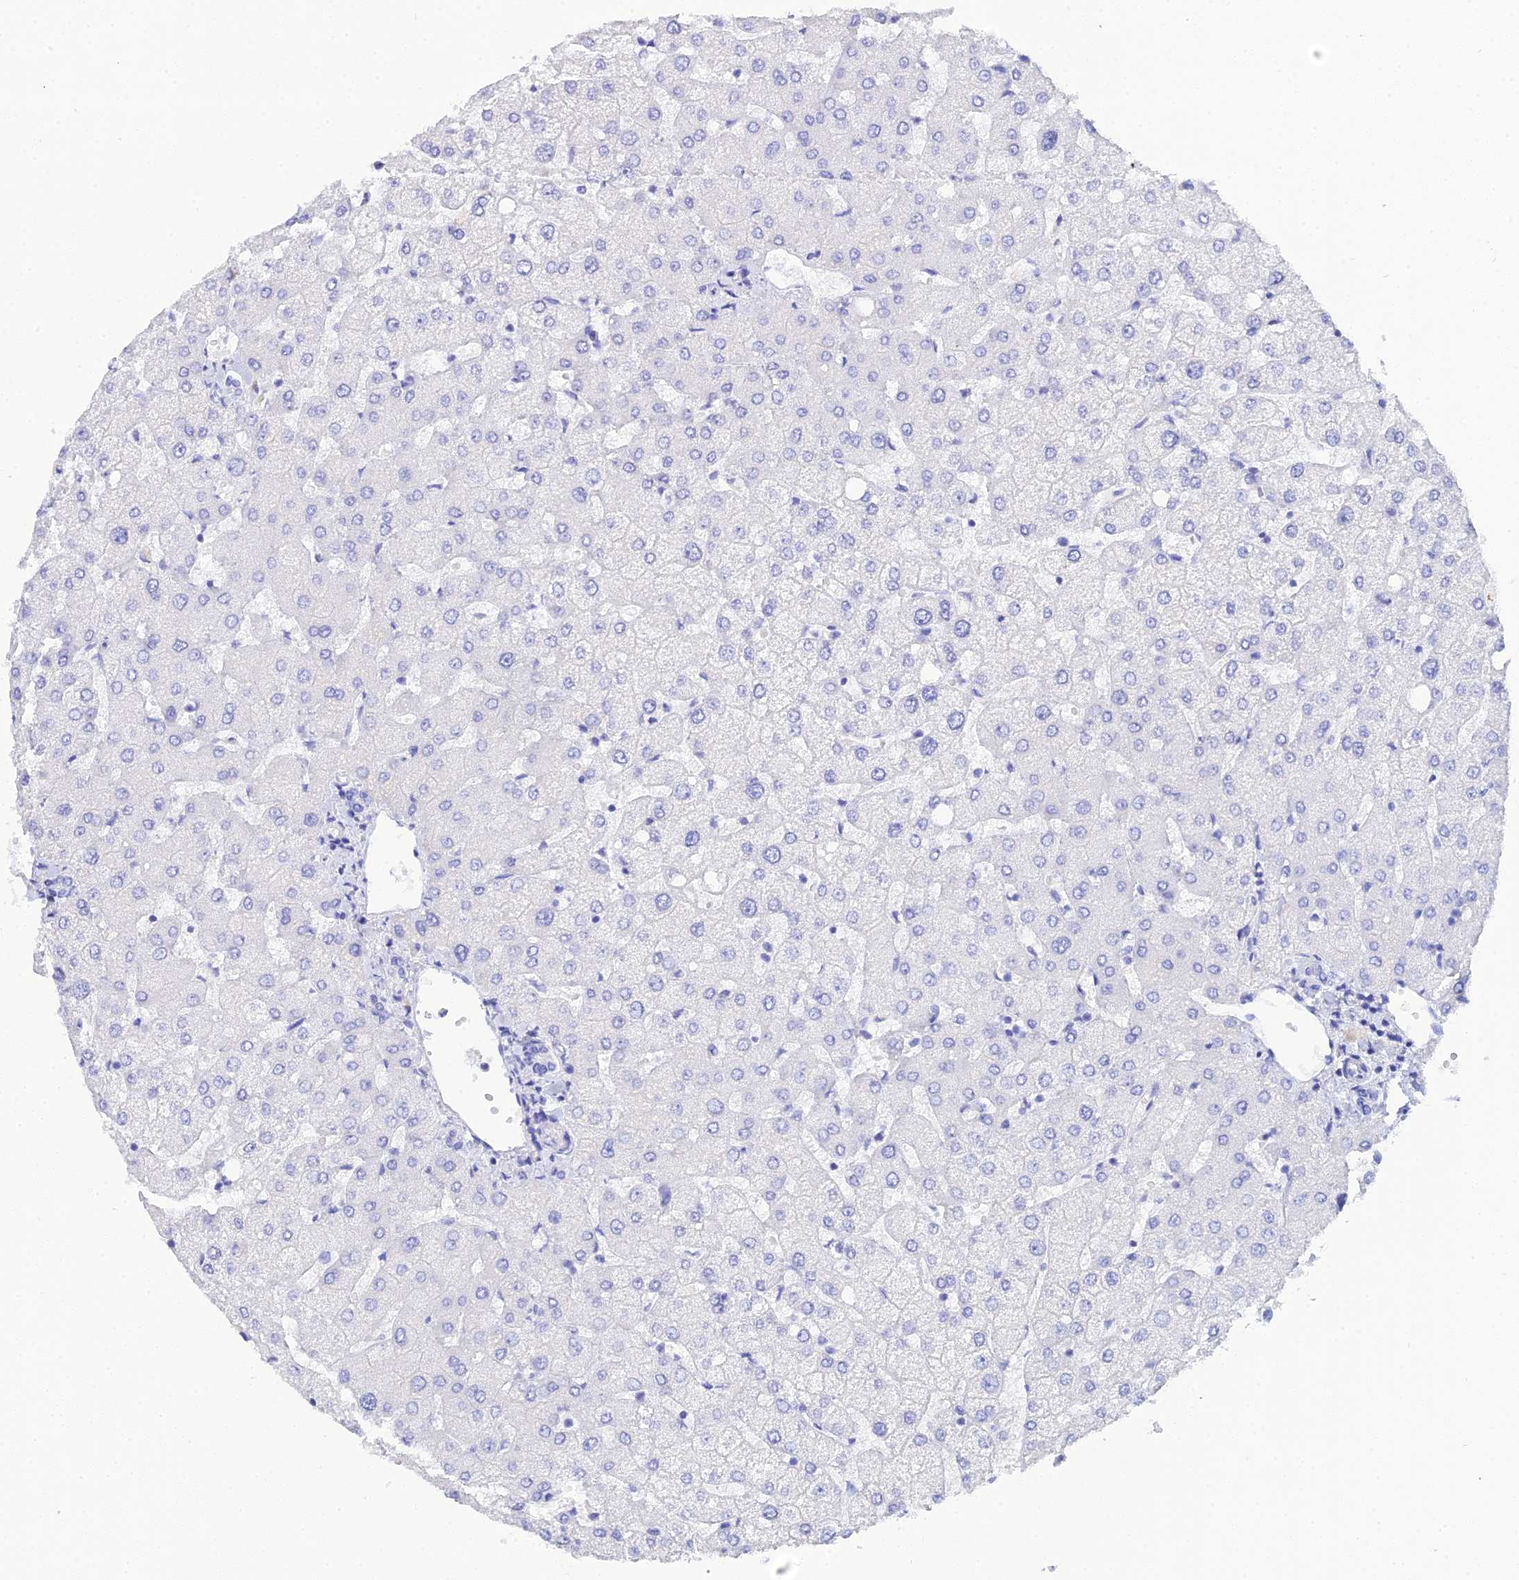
{"staining": {"intensity": "negative", "quantity": "none", "location": "none"}, "tissue": "liver", "cell_type": "Cholangiocytes", "image_type": "normal", "snomed": [{"axis": "morphology", "description": "Normal tissue, NOS"}, {"axis": "topography", "description": "Liver"}], "caption": "Liver stained for a protein using immunohistochemistry reveals no positivity cholangiocytes.", "gene": "CELA3A", "patient": {"sex": "female", "age": 54}}